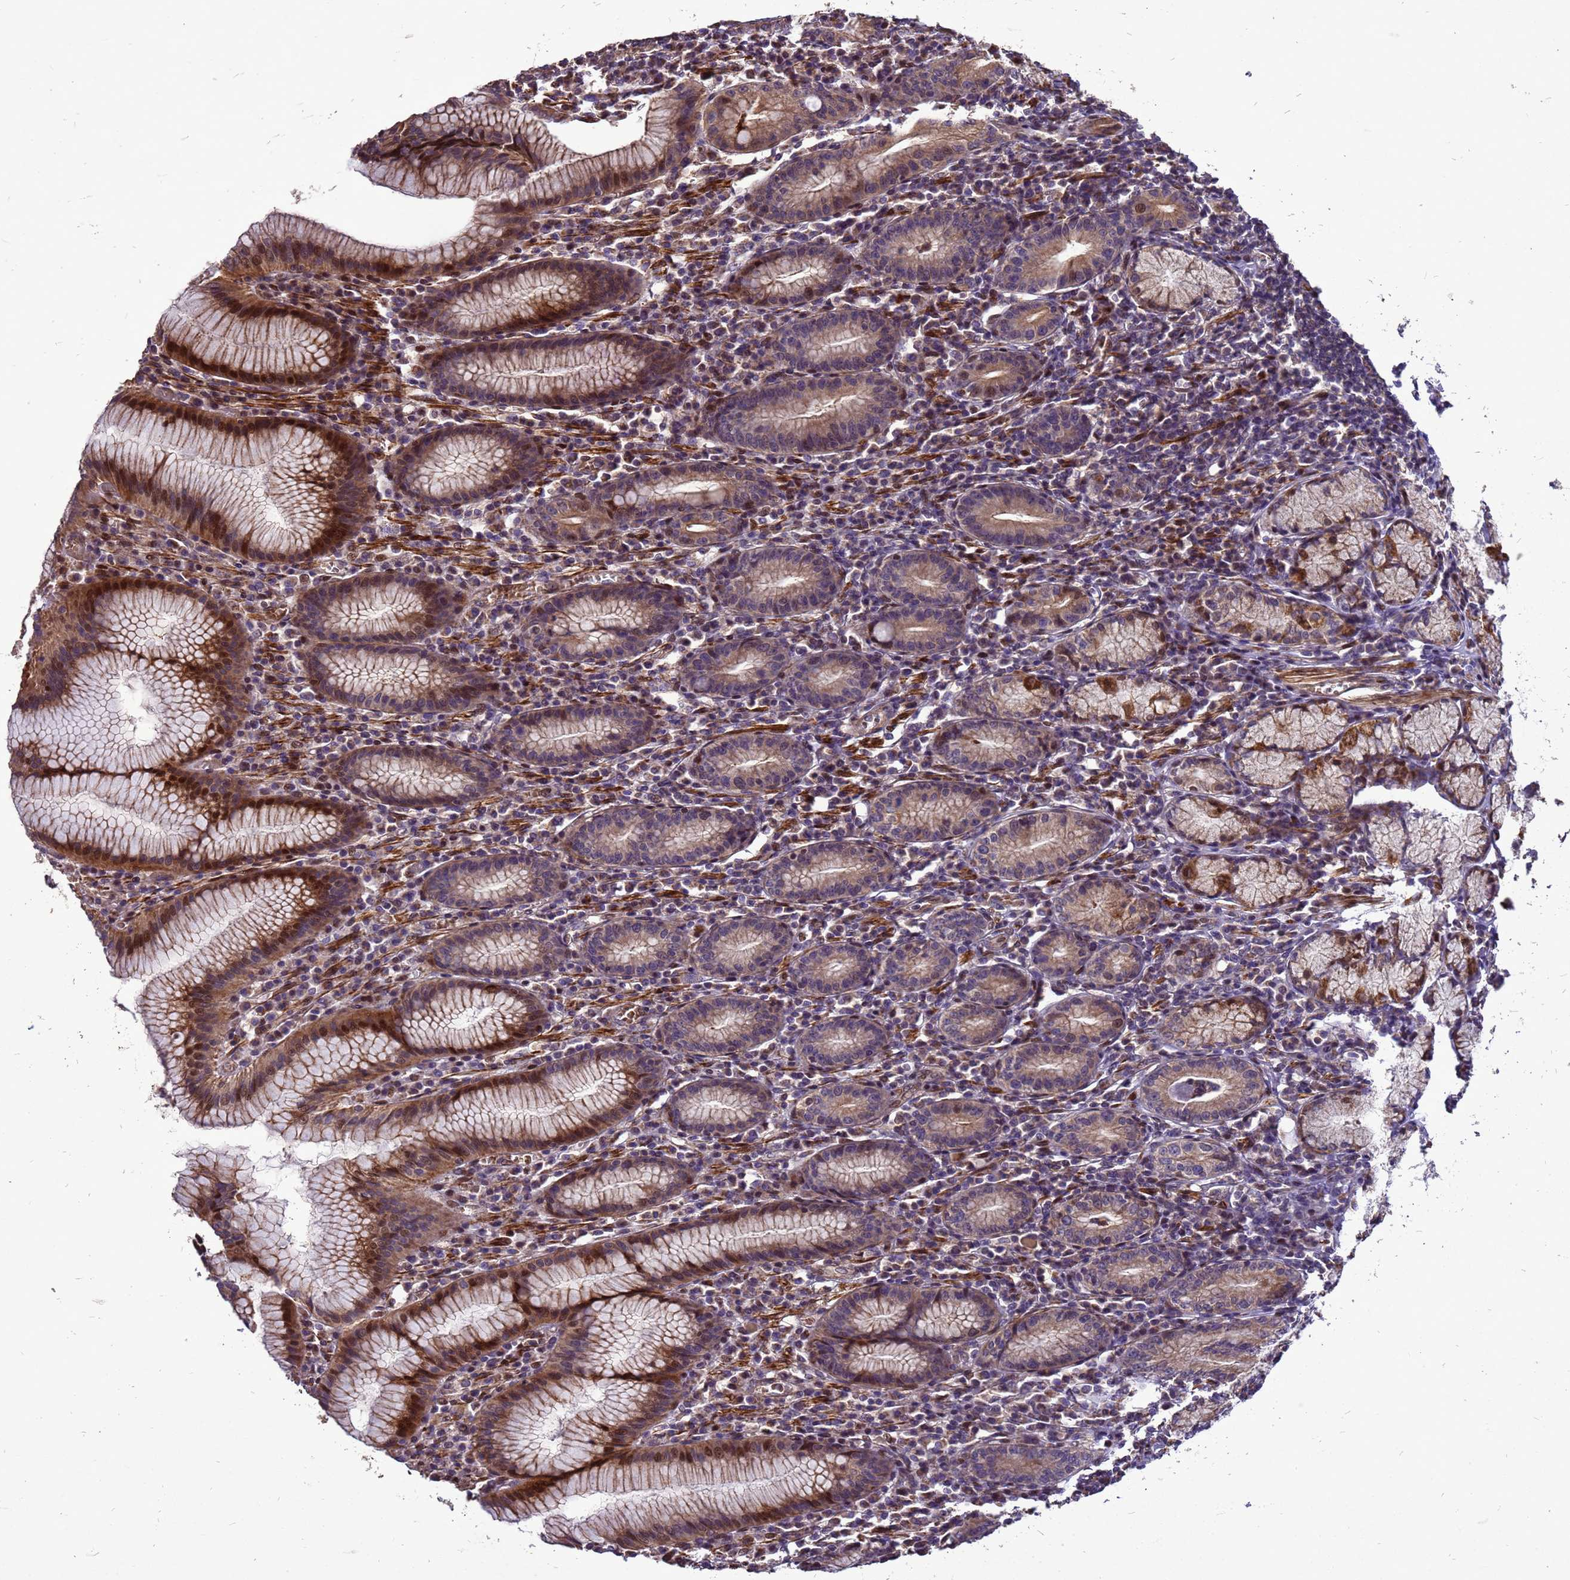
{"staining": {"intensity": "strong", "quantity": "25%-75%", "location": "cytoplasmic/membranous,nuclear"}, "tissue": "stomach", "cell_type": "Glandular cells", "image_type": "normal", "snomed": [{"axis": "morphology", "description": "Normal tissue, NOS"}, {"axis": "topography", "description": "Stomach"}], "caption": "An image showing strong cytoplasmic/membranous,nuclear expression in about 25%-75% of glandular cells in unremarkable stomach, as visualized by brown immunohistochemical staining.", "gene": "RSPRY1", "patient": {"sex": "male", "age": 55}}